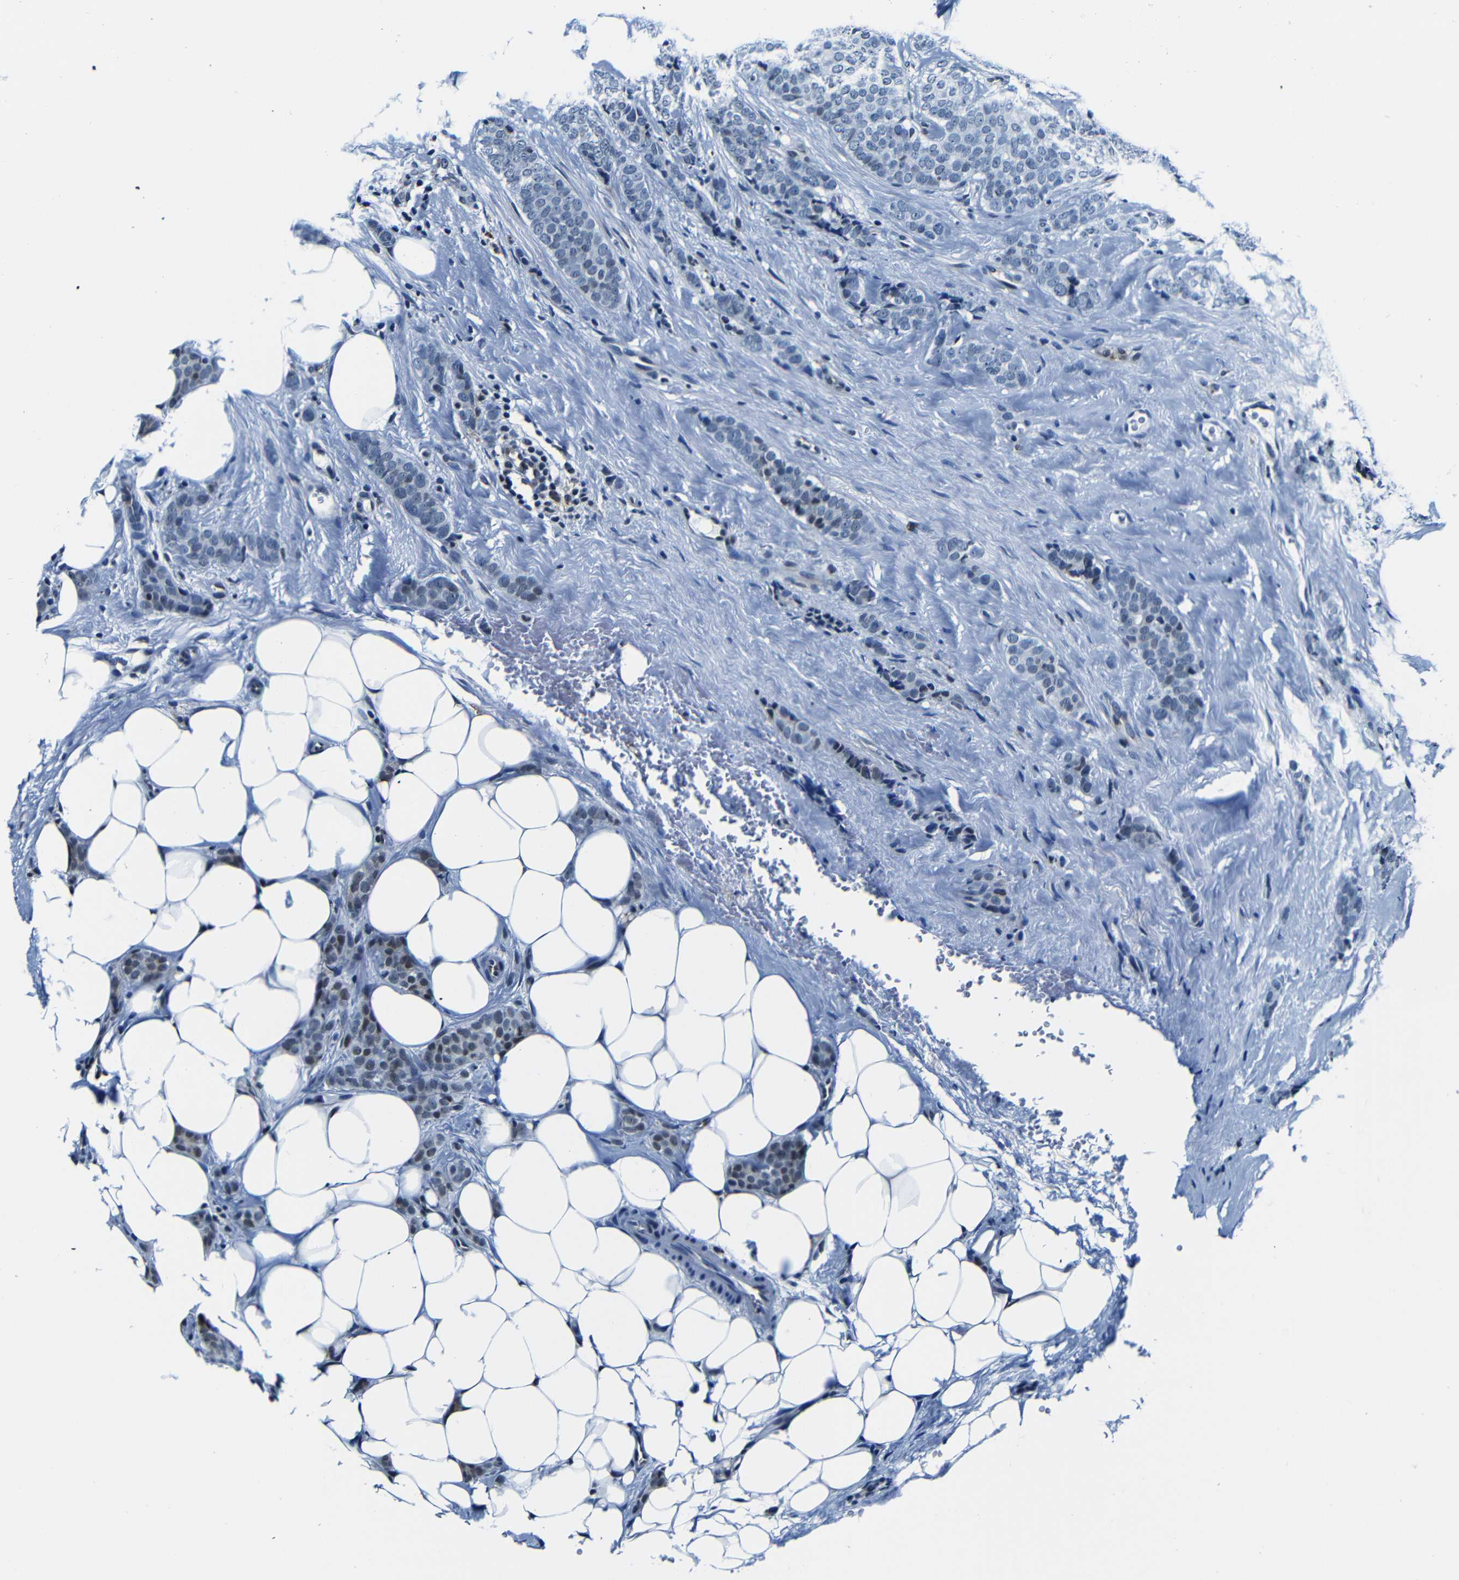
{"staining": {"intensity": "negative", "quantity": "none", "location": "none"}, "tissue": "breast cancer", "cell_type": "Tumor cells", "image_type": "cancer", "snomed": [{"axis": "morphology", "description": "Lobular carcinoma"}, {"axis": "topography", "description": "Skin"}, {"axis": "topography", "description": "Breast"}], "caption": "DAB (3,3'-diaminobenzidine) immunohistochemical staining of human breast cancer (lobular carcinoma) displays no significant expression in tumor cells.", "gene": "NCBP3", "patient": {"sex": "female", "age": 46}}